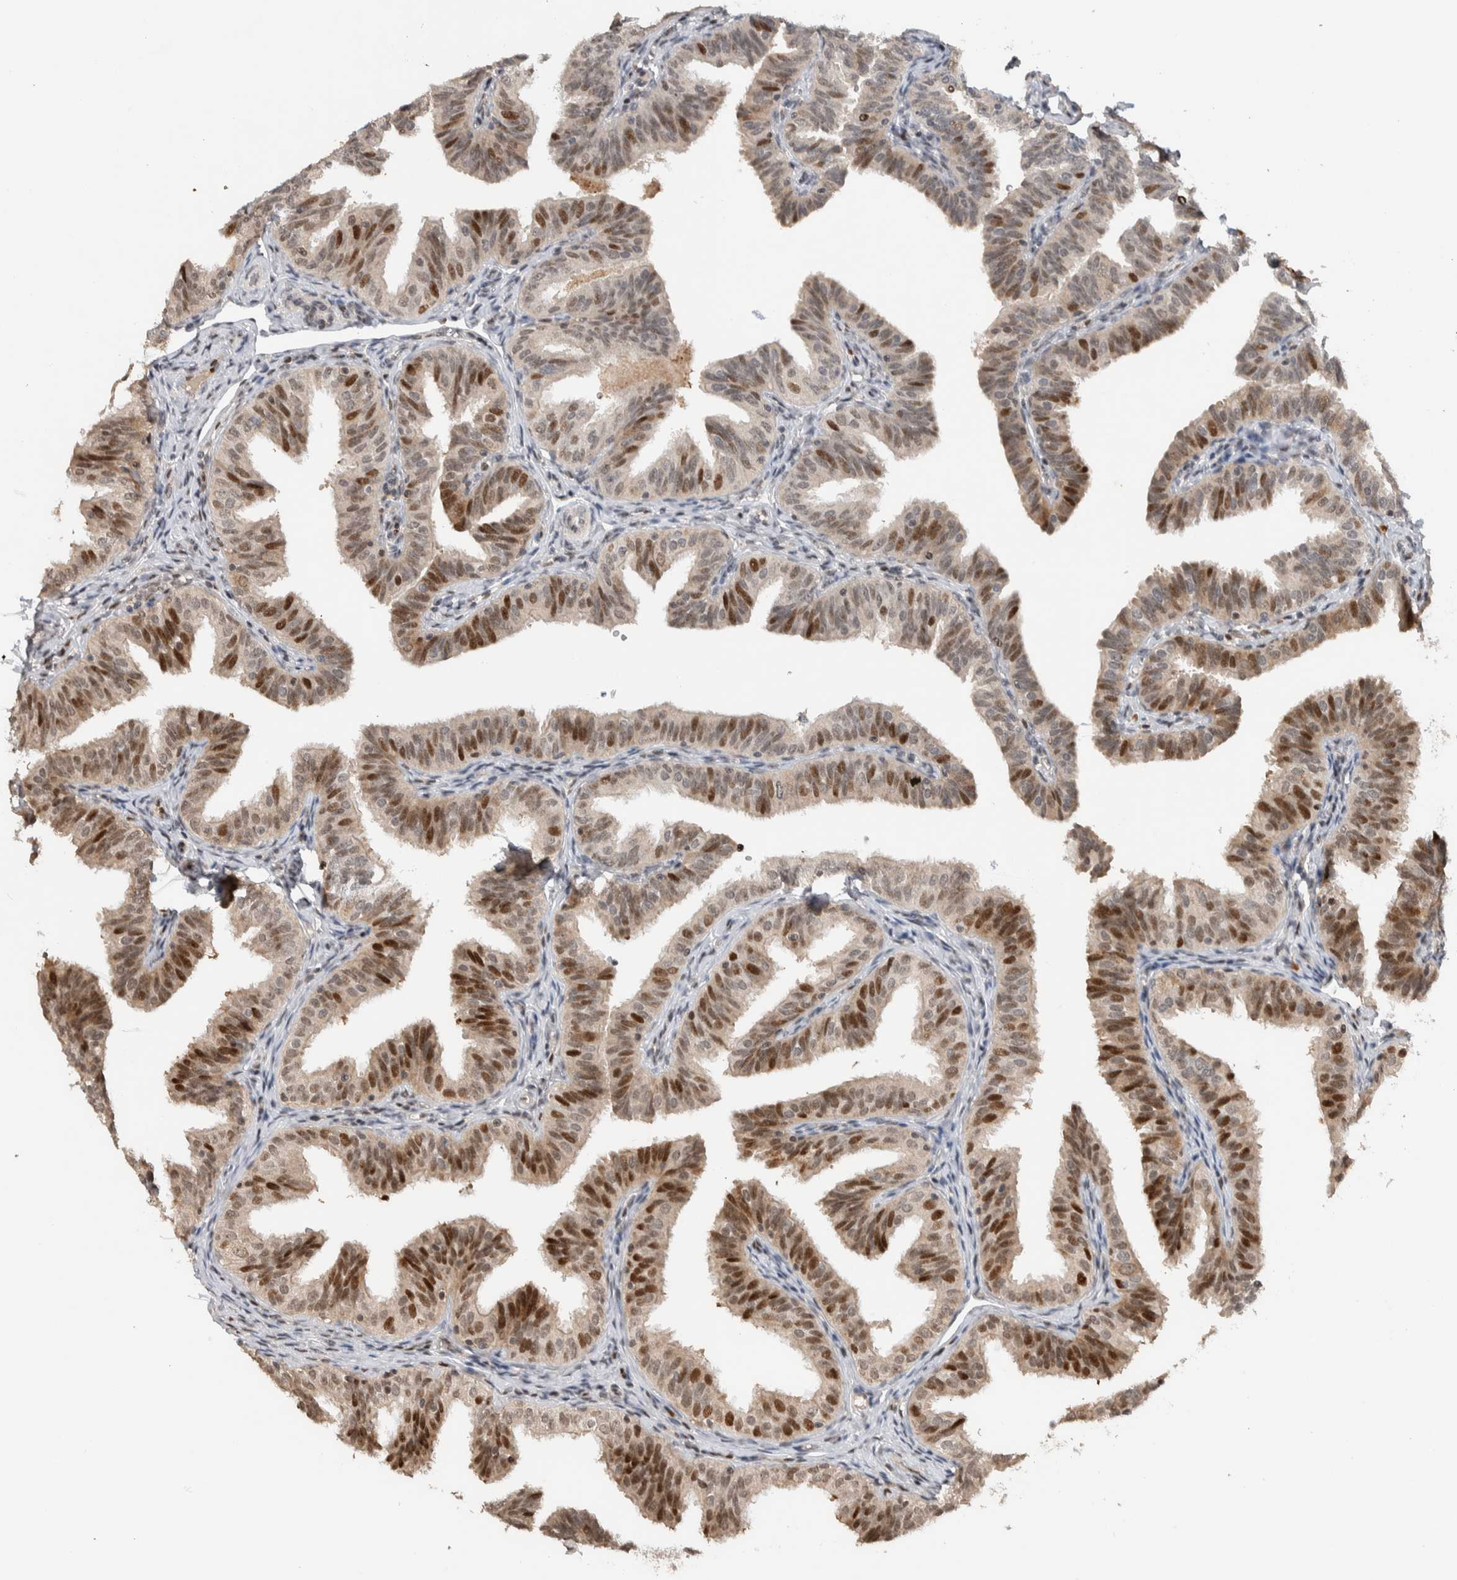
{"staining": {"intensity": "moderate", "quantity": ">75%", "location": "cytoplasmic/membranous,nuclear"}, "tissue": "fallopian tube", "cell_type": "Glandular cells", "image_type": "normal", "snomed": [{"axis": "morphology", "description": "Normal tissue, NOS"}, {"axis": "topography", "description": "Fallopian tube"}], "caption": "A brown stain highlights moderate cytoplasmic/membranous,nuclear expression of a protein in glandular cells of normal fallopian tube.", "gene": "ZNF521", "patient": {"sex": "female", "age": 35}}